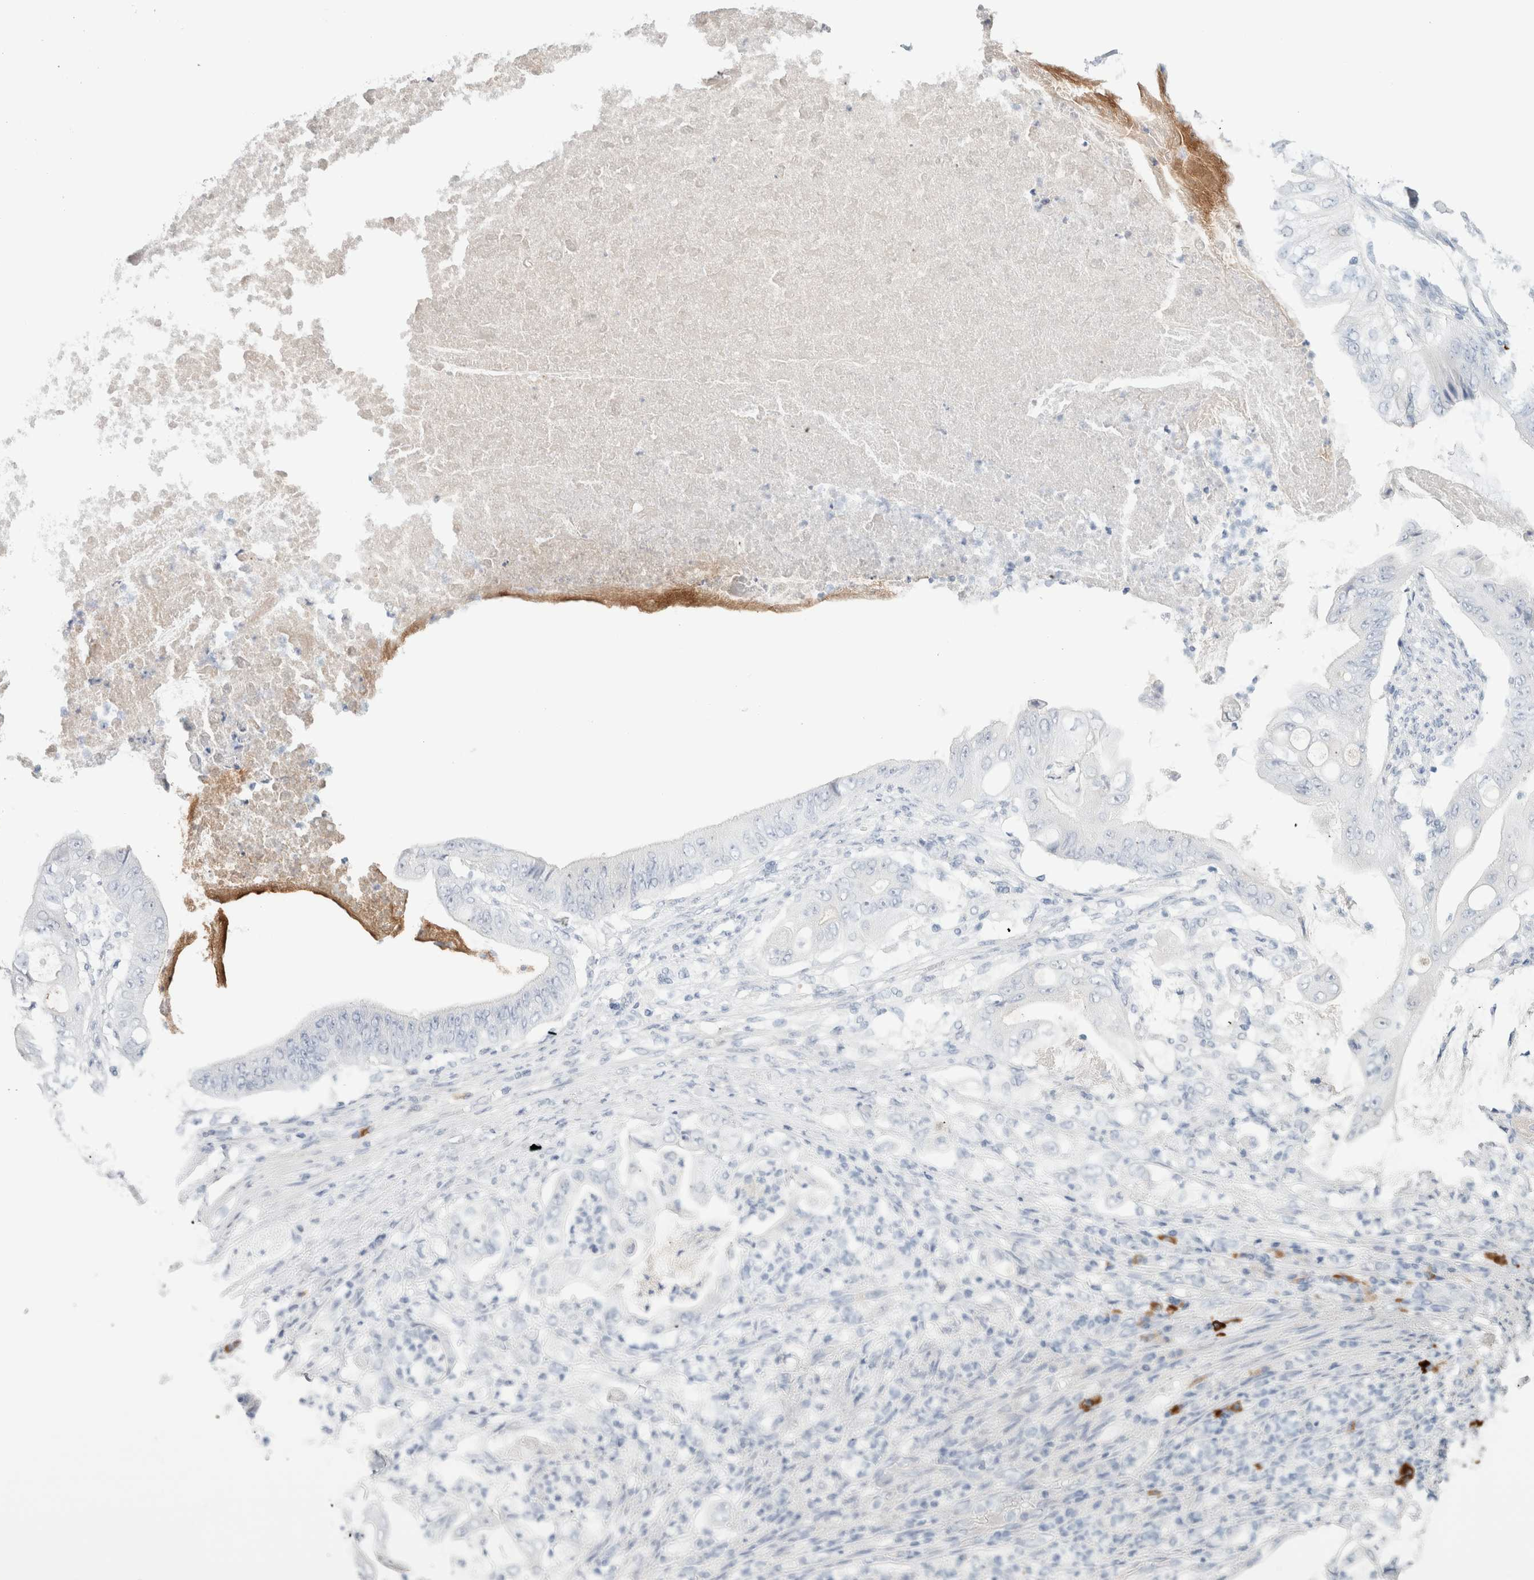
{"staining": {"intensity": "negative", "quantity": "none", "location": "none"}, "tissue": "stomach cancer", "cell_type": "Tumor cells", "image_type": "cancer", "snomed": [{"axis": "morphology", "description": "Adenocarcinoma, NOS"}, {"axis": "topography", "description": "Stomach"}], "caption": "There is no significant expression in tumor cells of stomach adenocarcinoma.", "gene": "IL6", "patient": {"sex": "female", "age": 73}}